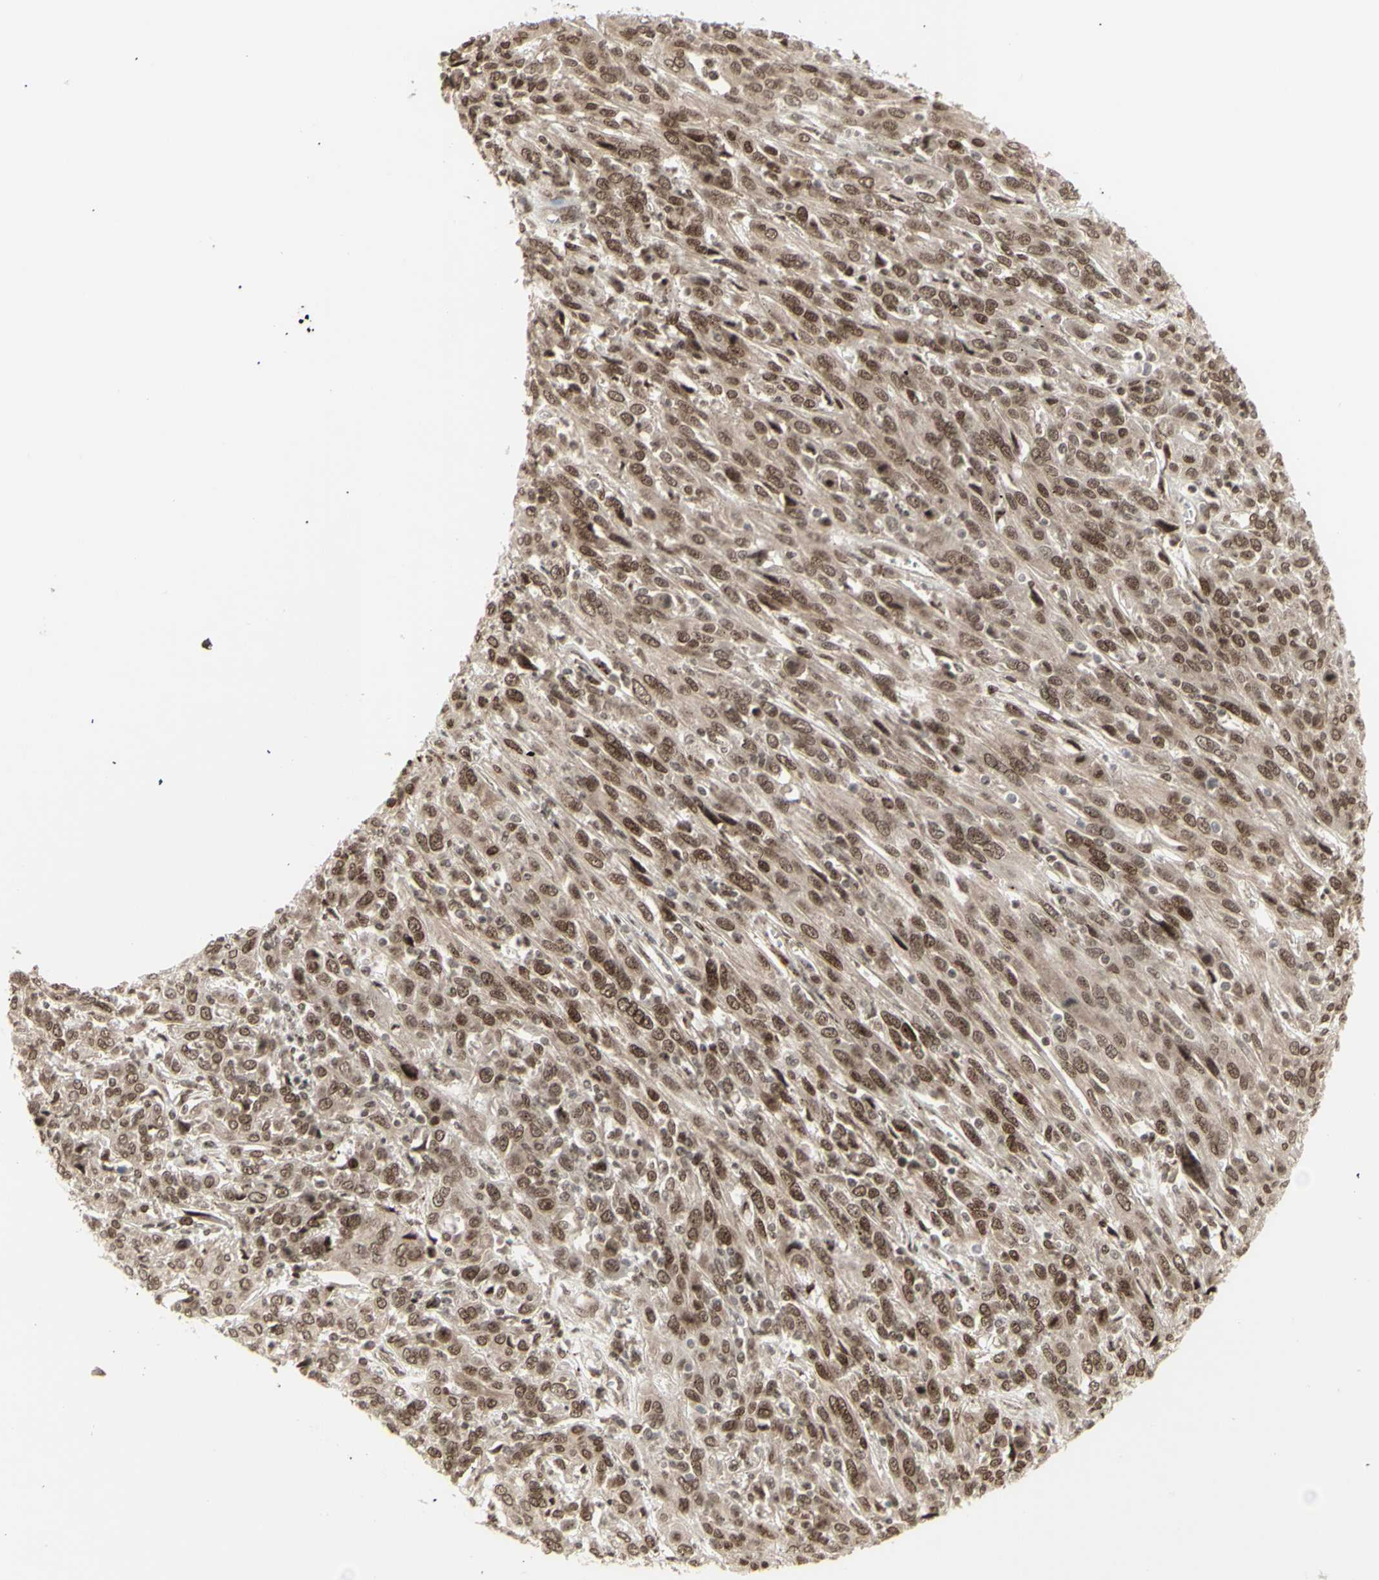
{"staining": {"intensity": "moderate", "quantity": ">75%", "location": "cytoplasmic/membranous,nuclear"}, "tissue": "cervical cancer", "cell_type": "Tumor cells", "image_type": "cancer", "snomed": [{"axis": "morphology", "description": "Squamous cell carcinoma, NOS"}, {"axis": "topography", "description": "Cervix"}], "caption": "Squamous cell carcinoma (cervical) stained for a protein (brown) reveals moderate cytoplasmic/membranous and nuclear positive staining in approximately >75% of tumor cells.", "gene": "CBX1", "patient": {"sex": "female", "age": 46}}